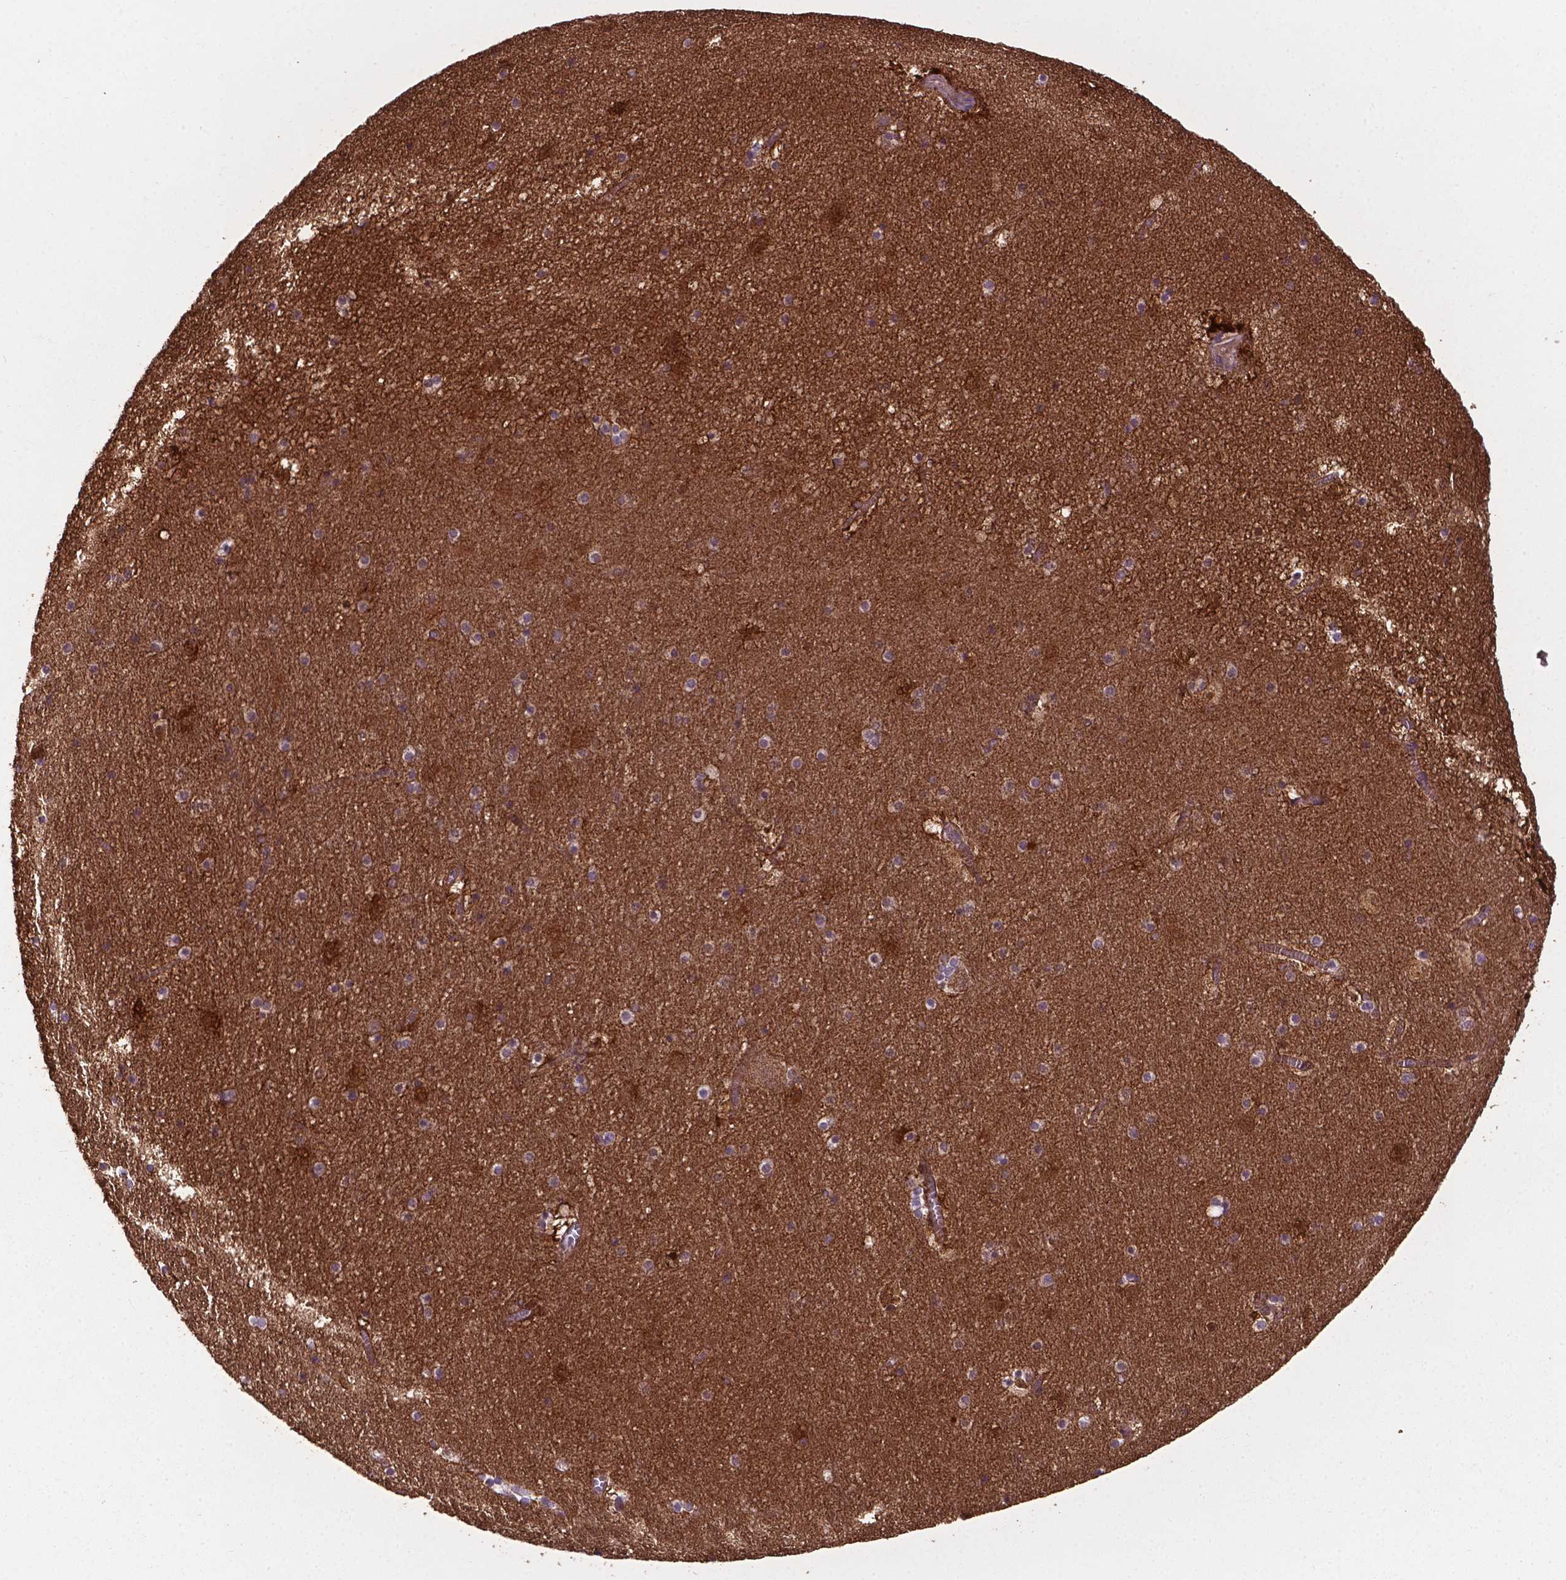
{"staining": {"intensity": "weak", "quantity": "<25%", "location": "cytoplasmic/membranous"}, "tissue": "hippocampus", "cell_type": "Glial cells", "image_type": "normal", "snomed": [{"axis": "morphology", "description": "Normal tissue, NOS"}, {"axis": "topography", "description": "Hippocampus"}], "caption": "IHC histopathology image of benign hippocampus: human hippocampus stained with DAB (3,3'-diaminobenzidine) reveals no significant protein expression in glial cells.", "gene": "SMAD3", "patient": {"sex": "male", "age": 45}}